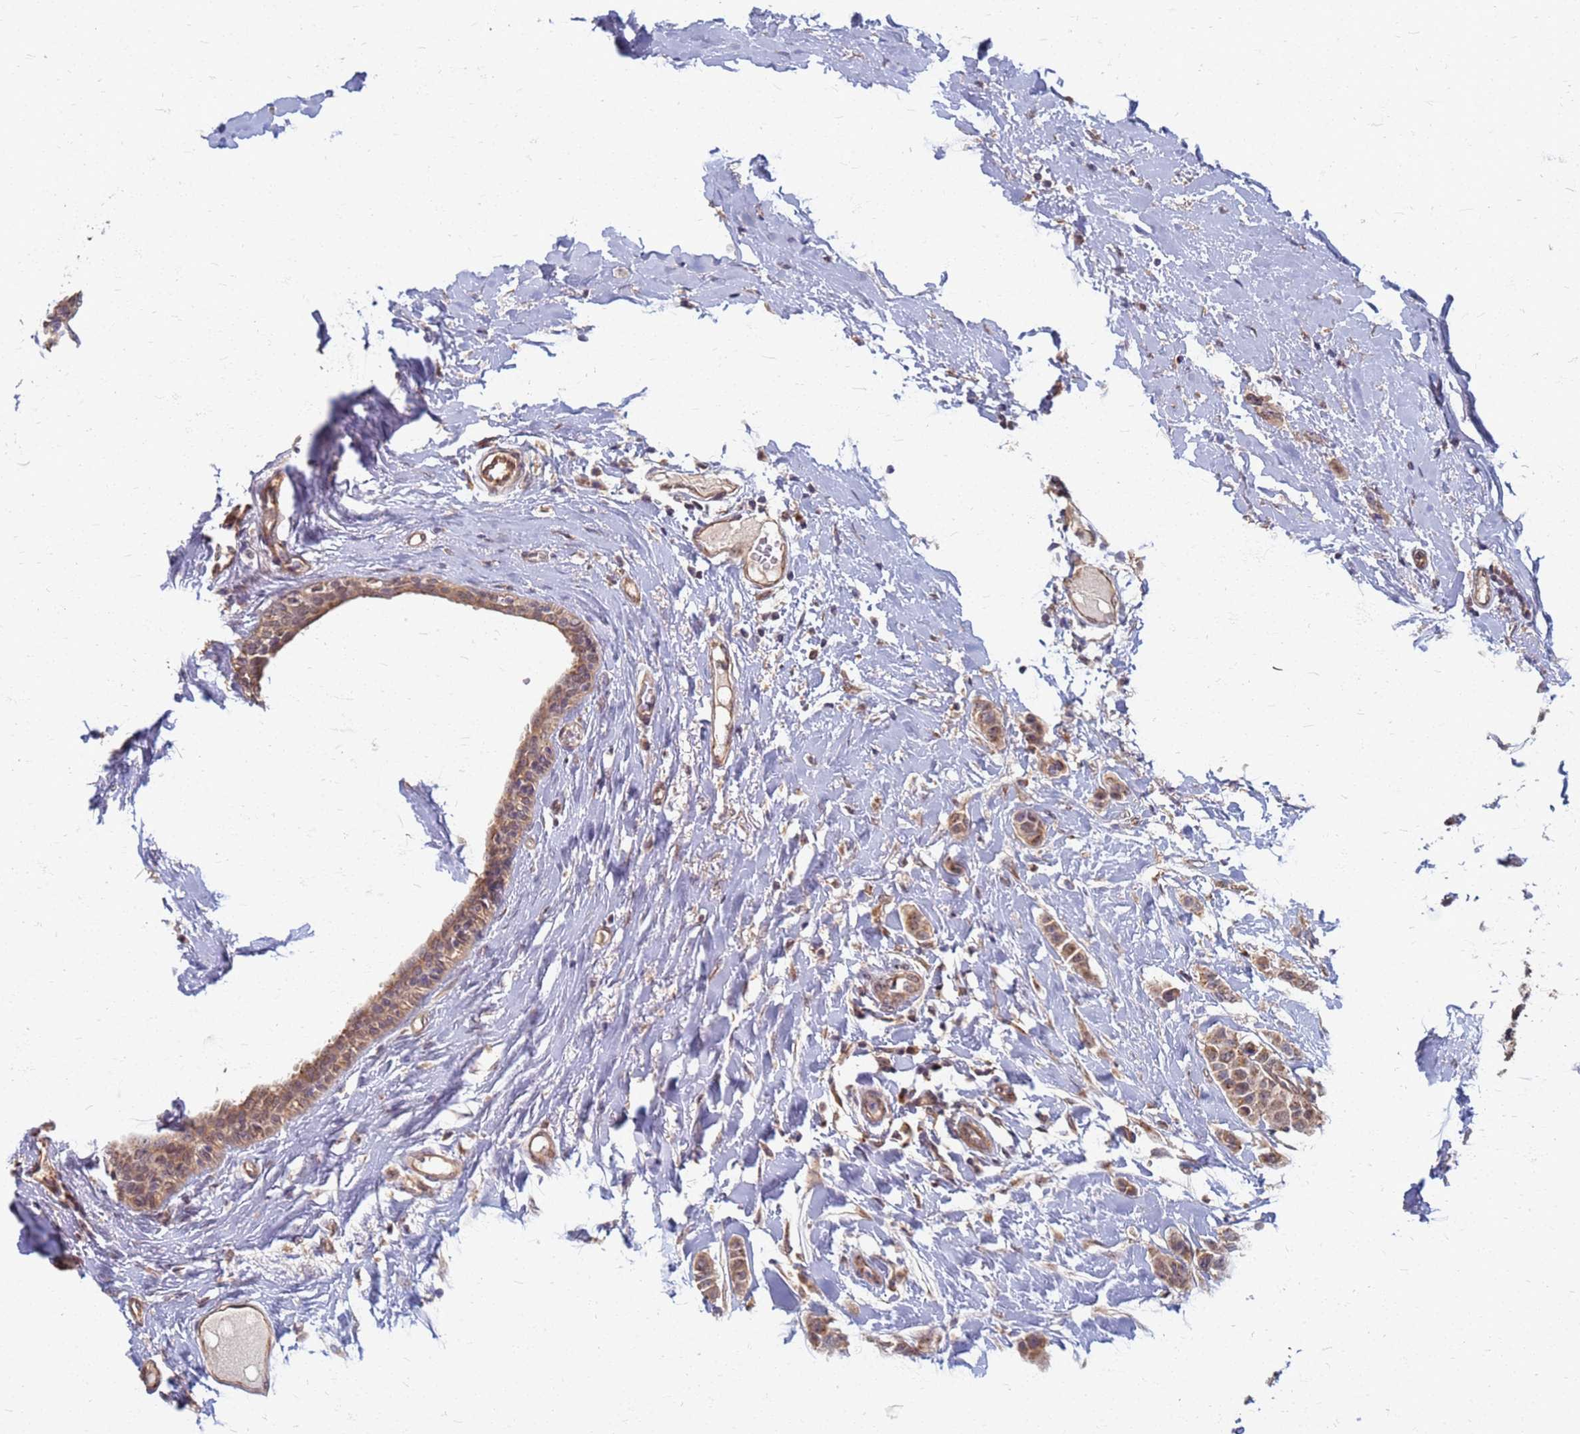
{"staining": {"intensity": "moderate", "quantity": ">75%", "location": "cytoplasmic/membranous"}, "tissue": "breast cancer", "cell_type": "Tumor cells", "image_type": "cancer", "snomed": [{"axis": "morphology", "description": "Duct carcinoma"}, {"axis": "topography", "description": "Breast"}], "caption": "The immunohistochemical stain shows moderate cytoplasmic/membranous positivity in tumor cells of breast cancer (intraductal carcinoma) tissue.", "gene": "ITGB4", "patient": {"sex": "female", "age": 40}}